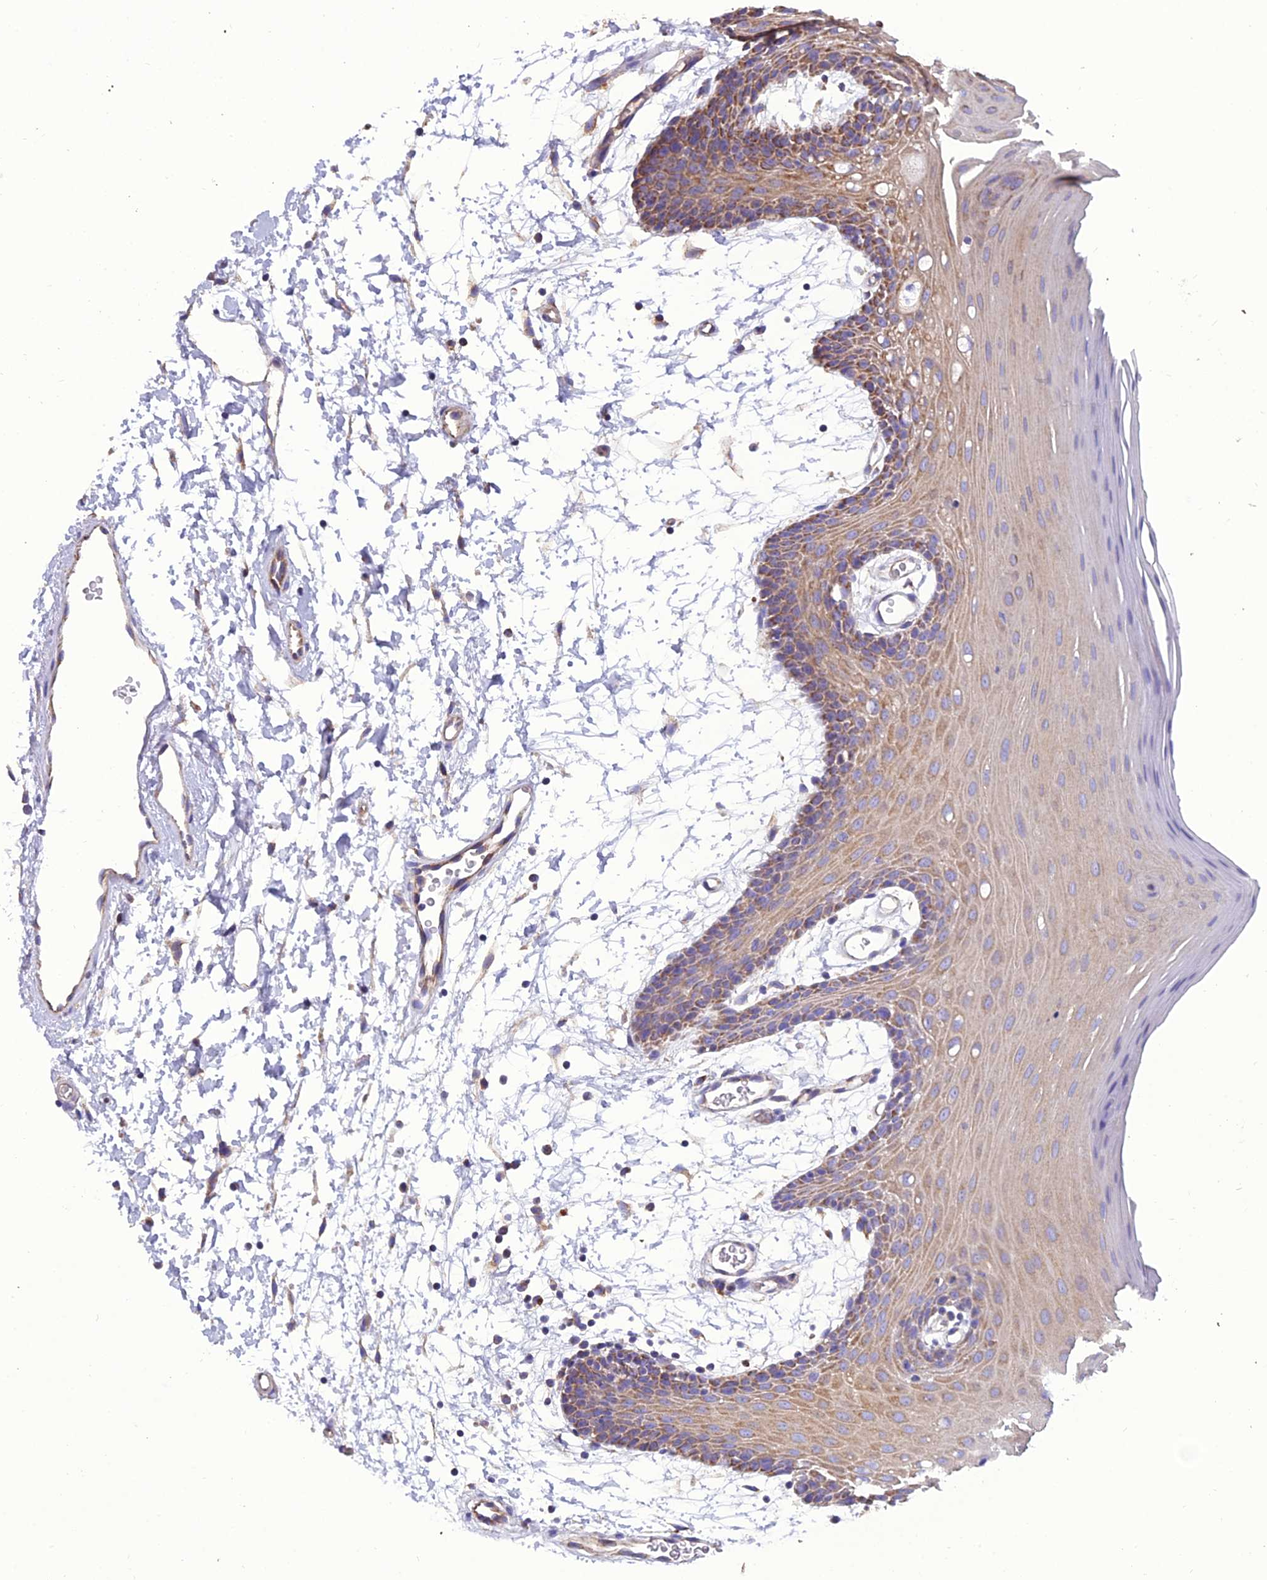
{"staining": {"intensity": "moderate", "quantity": "25%-75%", "location": "cytoplasmic/membranous"}, "tissue": "oral mucosa", "cell_type": "Squamous epithelial cells", "image_type": "normal", "snomed": [{"axis": "morphology", "description": "Normal tissue, NOS"}, {"axis": "topography", "description": "Skeletal muscle"}, {"axis": "topography", "description": "Oral tissue"}, {"axis": "topography", "description": "Salivary gland"}, {"axis": "topography", "description": "Peripheral nerve tissue"}], "caption": "IHC photomicrograph of benign oral mucosa: oral mucosa stained using immunohistochemistry demonstrates medium levels of moderate protein expression localized specifically in the cytoplasmic/membranous of squamous epithelial cells, appearing as a cytoplasmic/membranous brown color.", "gene": "GPD1", "patient": {"sex": "male", "age": 54}}